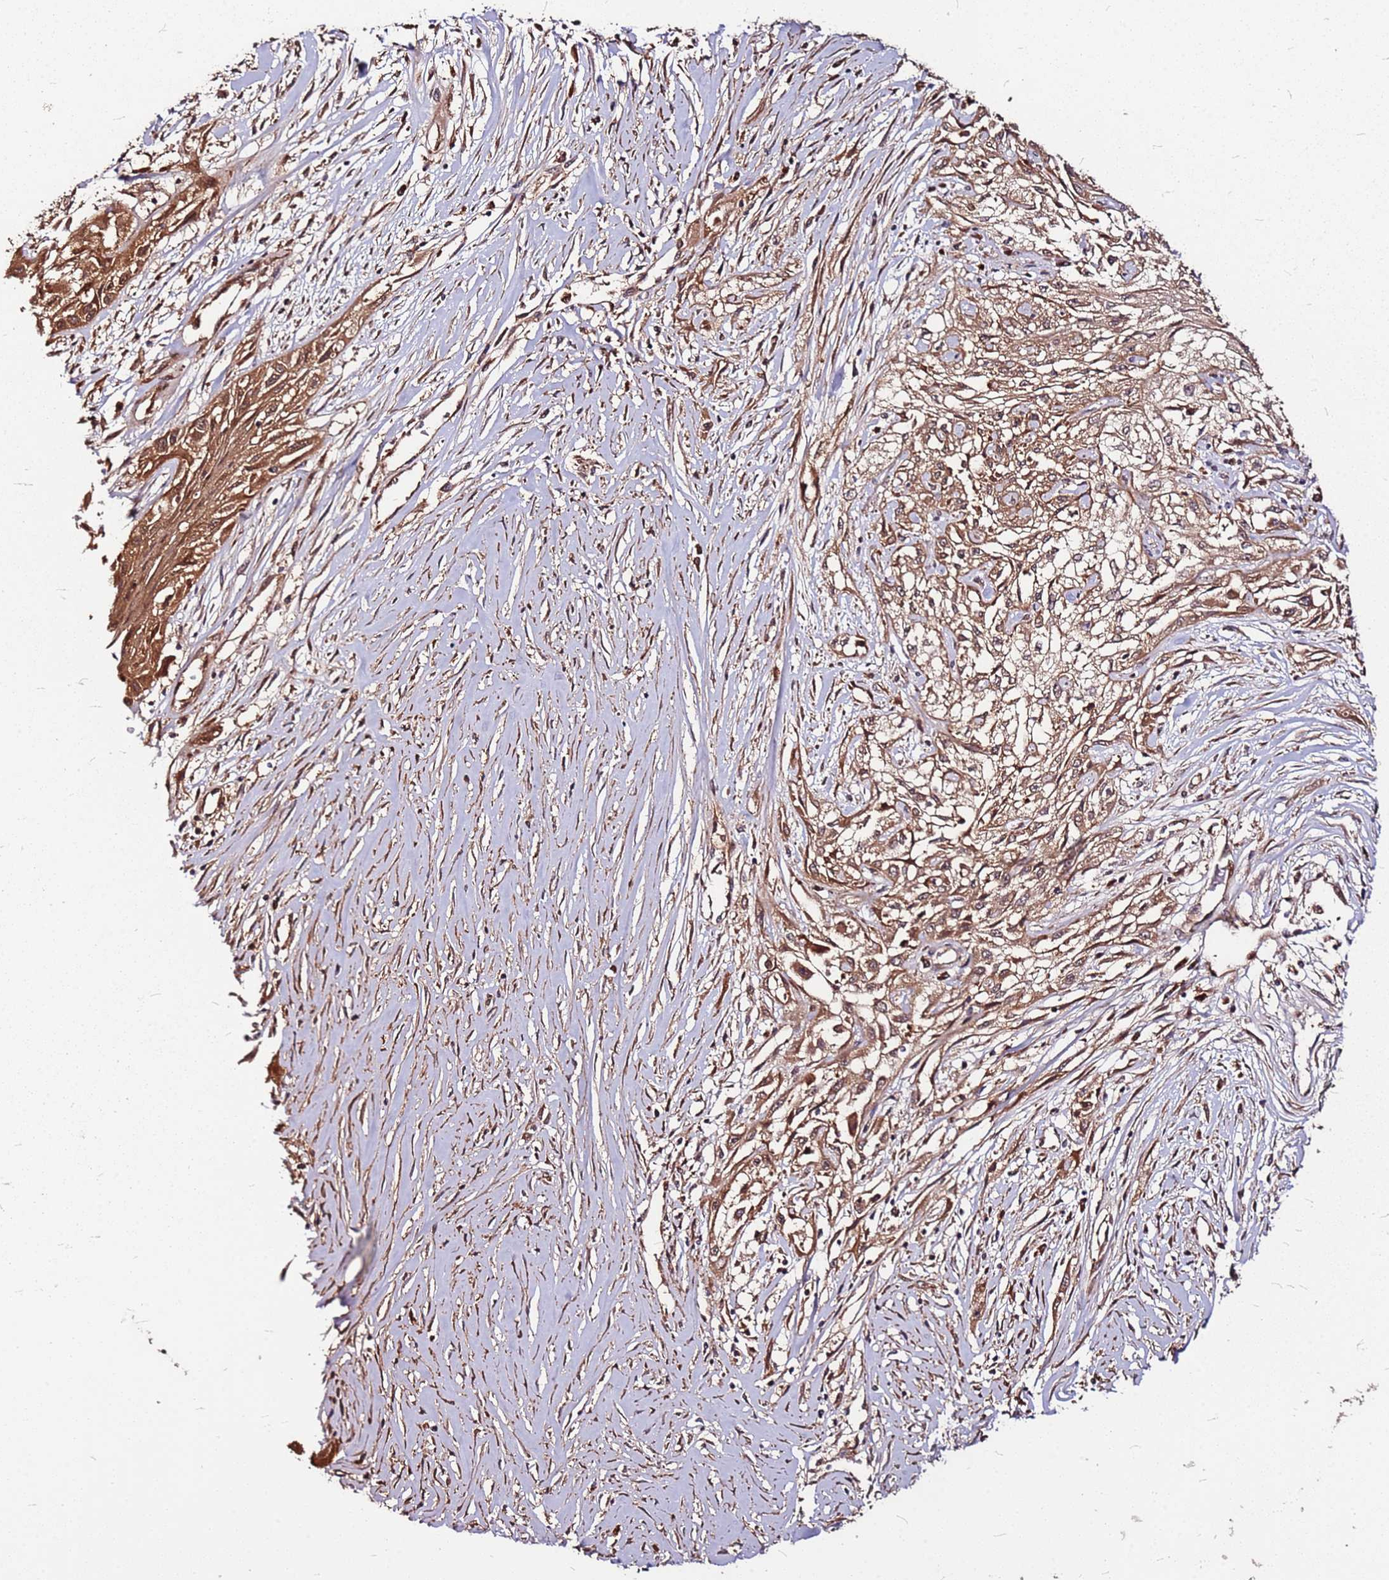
{"staining": {"intensity": "moderate", "quantity": ">75%", "location": "cytoplasmic/membranous"}, "tissue": "skin cancer", "cell_type": "Tumor cells", "image_type": "cancer", "snomed": [{"axis": "morphology", "description": "Squamous cell carcinoma, NOS"}, {"axis": "morphology", "description": "Squamous cell carcinoma, metastatic, NOS"}, {"axis": "topography", "description": "Skin"}, {"axis": "topography", "description": "Lymph node"}], "caption": "Immunohistochemical staining of skin cancer (metastatic squamous cell carcinoma) displays medium levels of moderate cytoplasmic/membranous expression in about >75% of tumor cells.", "gene": "LYPLAL1", "patient": {"sex": "male", "age": 75}}